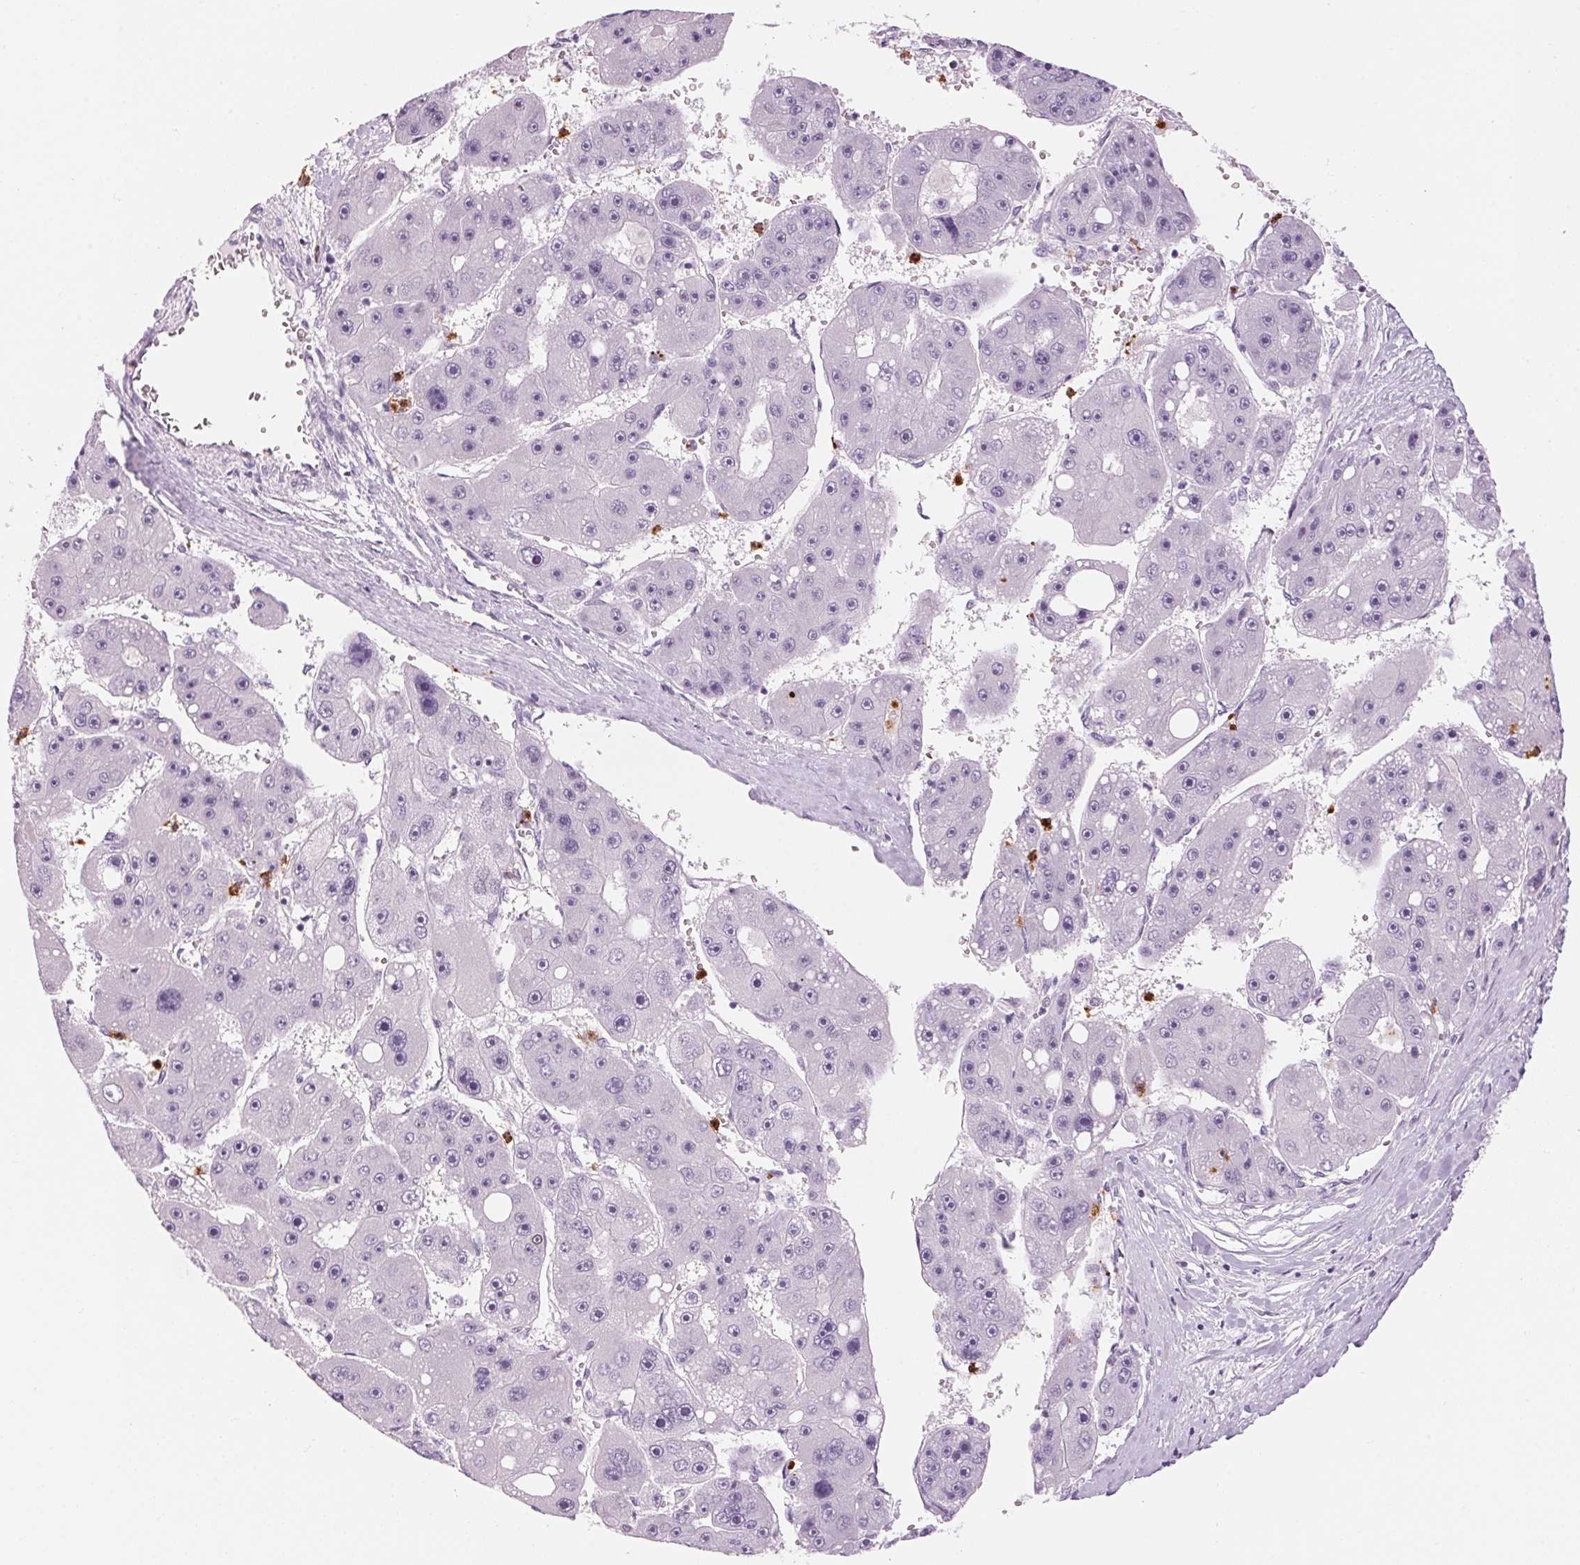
{"staining": {"intensity": "negative", "quantity": "none", "location": "none"}, "tissue": "liver cancer", "cell_type": "Tumor cells", "image_type": "cancer", "snomed": [{"axis": "morphology", "description": "Carcinoma, Hepatocellular, NOS"}, {"axis": "topography", "description": "Liver"}], "caption": "This photomicrograph is of hepatocellular carcinoma (liver) stained with immunohistochemistry to label a protein in brown with the nuclei are counter-stained blue. There is no expression in tumor cells. (DAB (3,3'-diaminobenzidine) immunohistochemistry visualized using brightfield microscopy, high magnification).", "gene": "KLK7", "patient": {"sex": "female", "age": 61}}